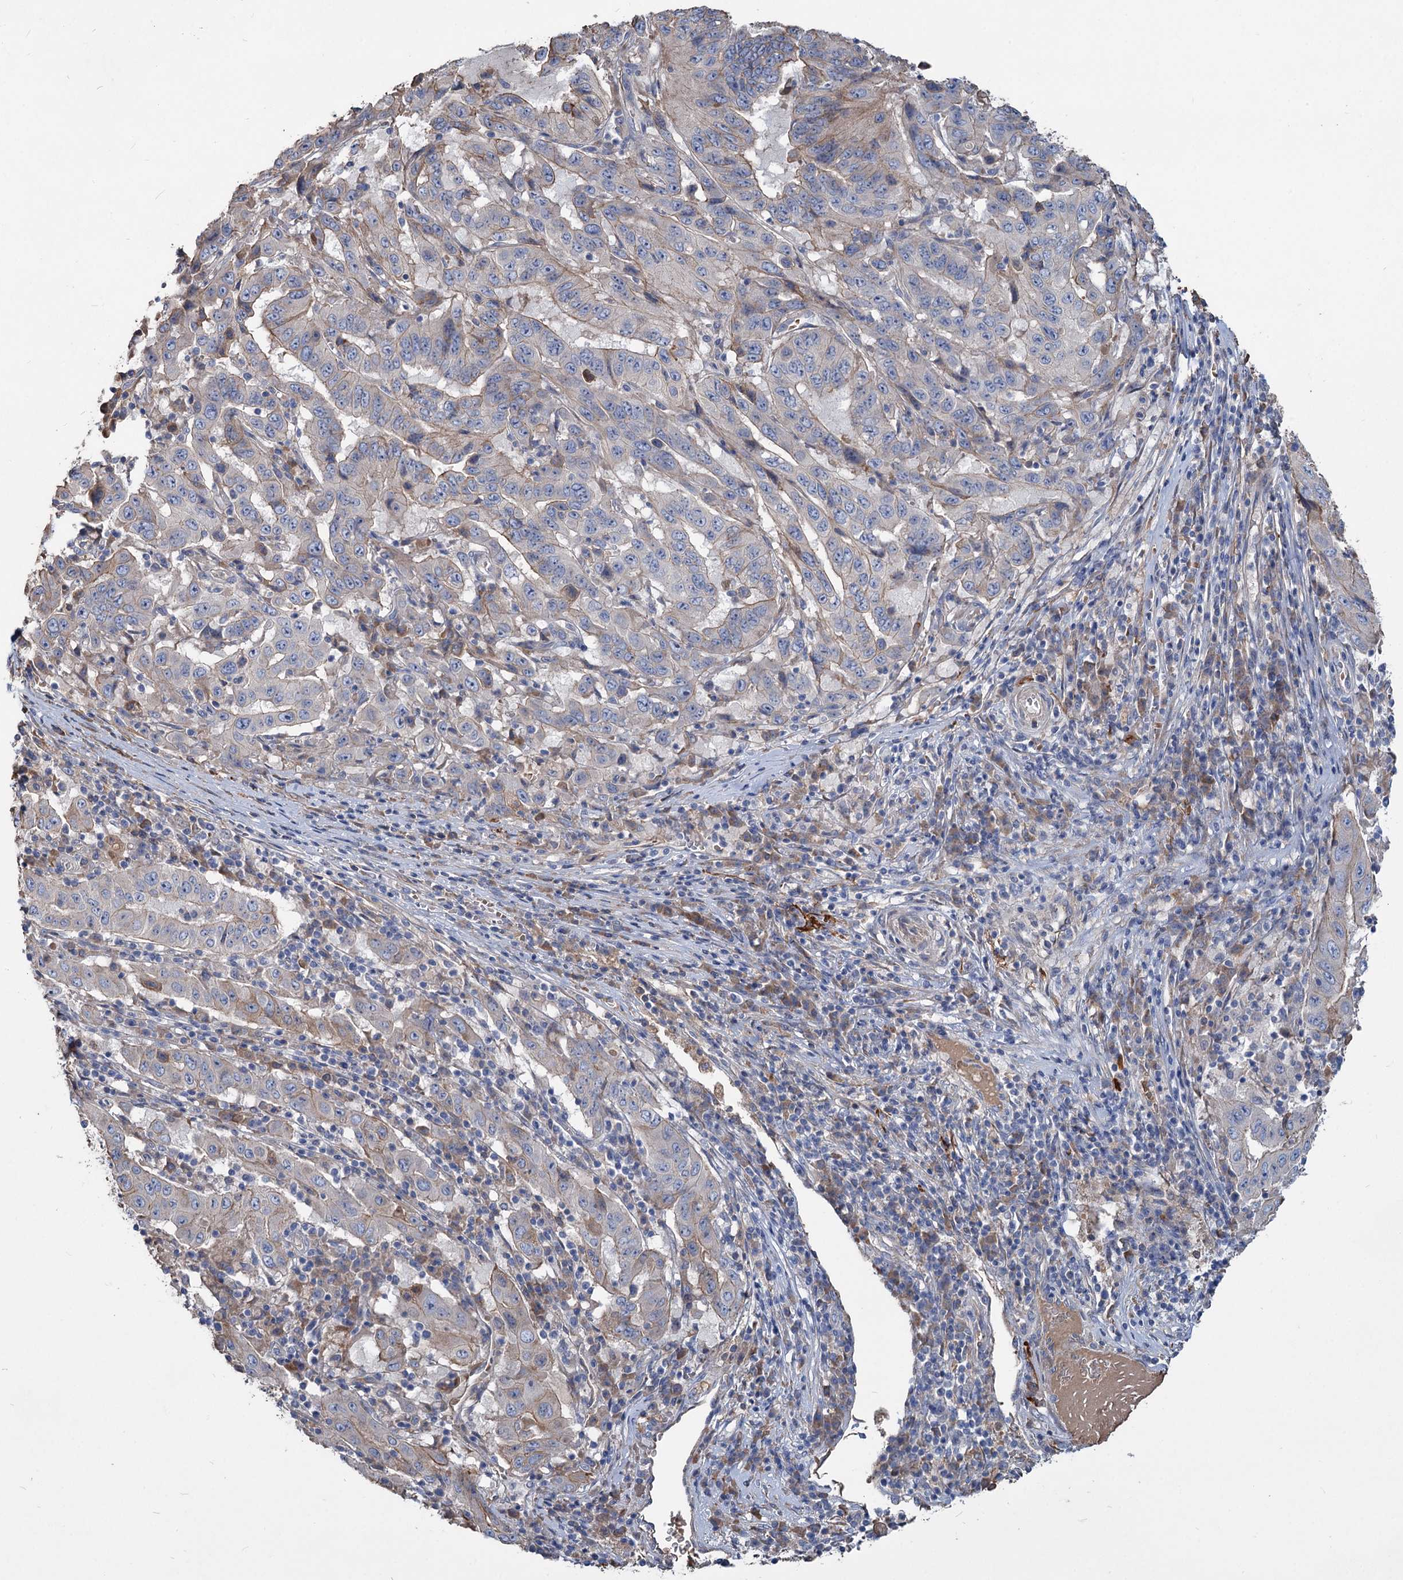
{"staining": {"intensity": "weak", "quantity": "<25%", "location": "cytoplasmic/membranous"}, "tissue": "pancreatic cancer", "cell_type": "Tumor cells", "image_type": "cancer", "snomed": [{"axis": "morphology", "description": "Adenocarcinoma, NOS"}, {"axis": "topography", "description": "Pancreas"}], "caption": "Immunohistochemistry (IHC) histopathology image of pancreatic cancer stained for a protein (brown), which displays no expression in tumor cells.", "gene": "URAD", "patient": {"sex": "male", "age": 63}}